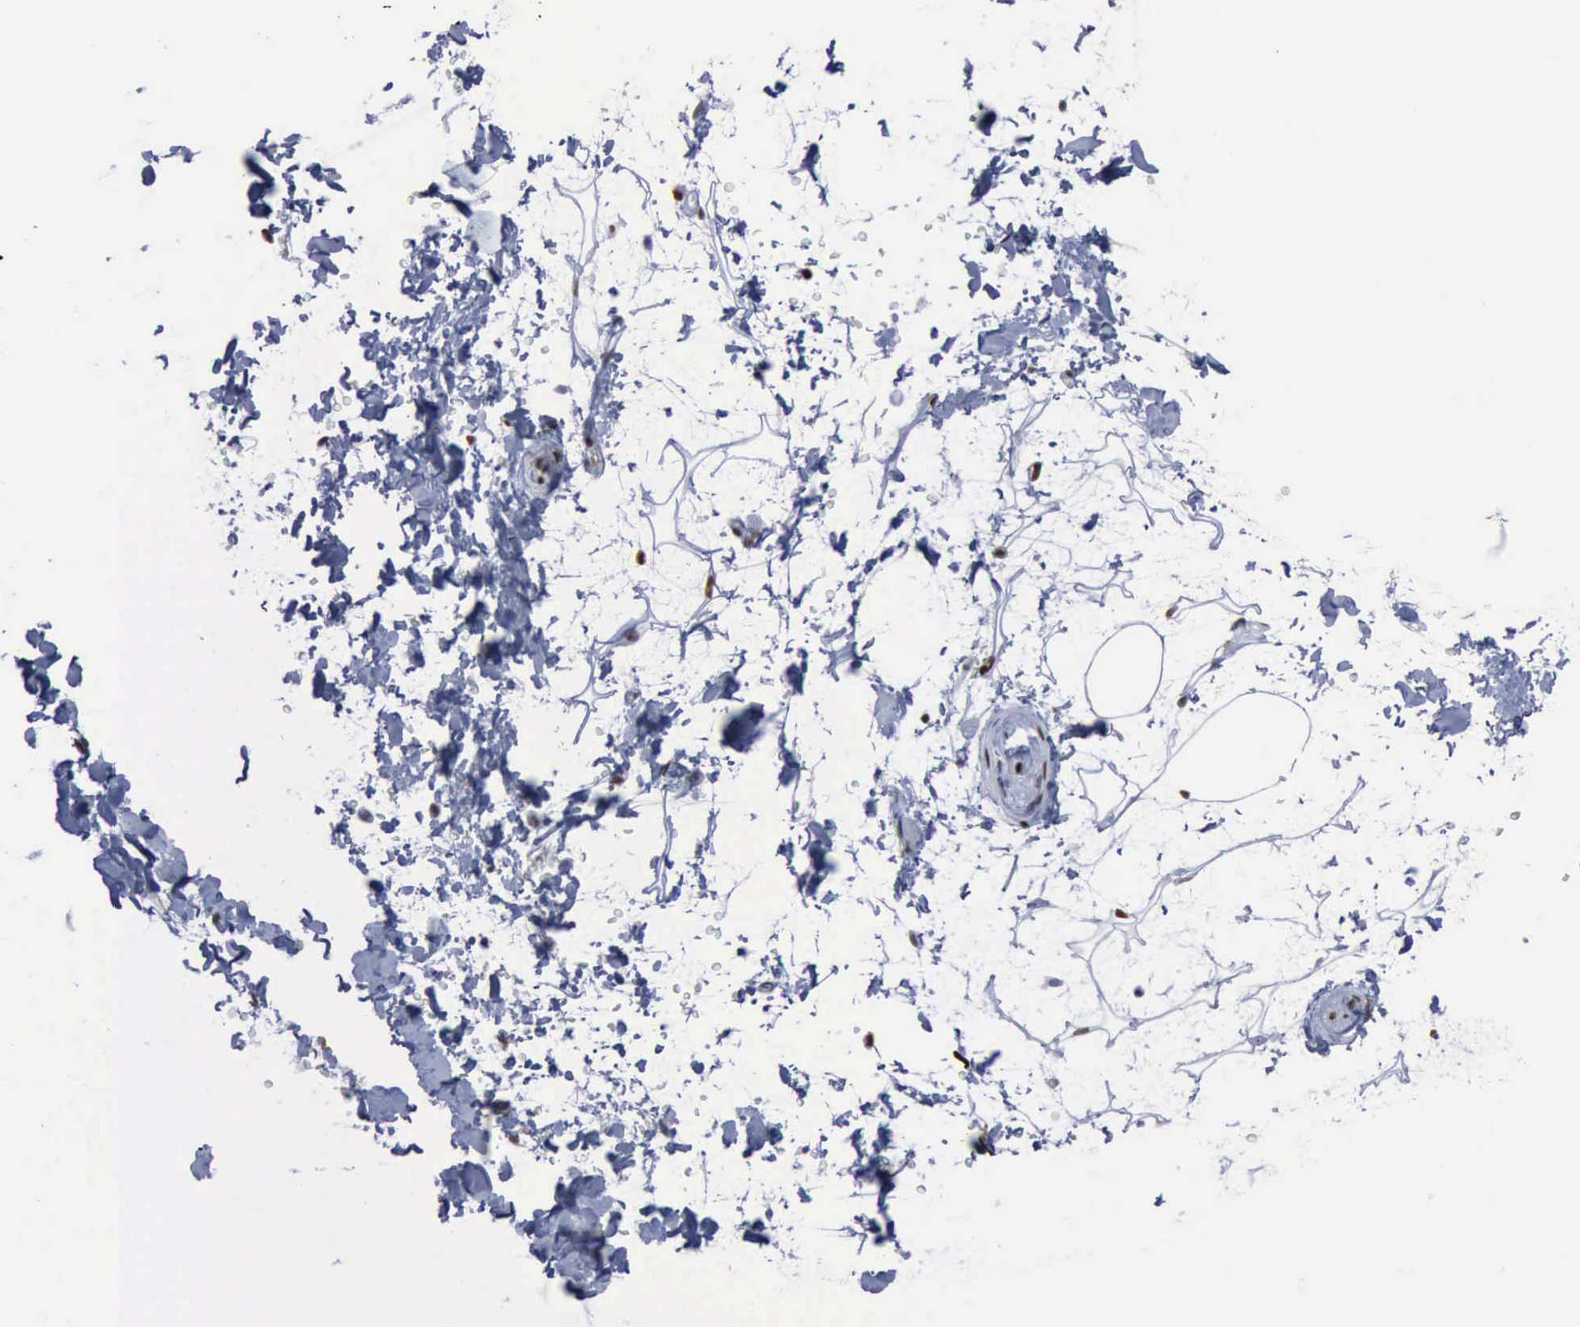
{"staining": {"intensity": "negative", "quantity": "none", "location": "none"}, "tissue": "adipose tissue", "cell_type": "Adipocytes", "image_type": "normal", "snomed": [{"axis": "morphology", "description": "Normal tissue, NOS"}, {"axis": "topography", "description": "Soft tissue"}], "caption": "High magnification brightfield microscopy of unremarkable adipose tissue stained with DAB (brown) and counterstained with hematoxylin (blue): adipocytes show no significant expression. The staining was performed using DAB to visualize the protein expression in brown, while the nuclei were stained in blue with hematoxylin (Magnification: 20x).", "gene": "PCNA", "patient": {"sex": "male", "age": 72}}